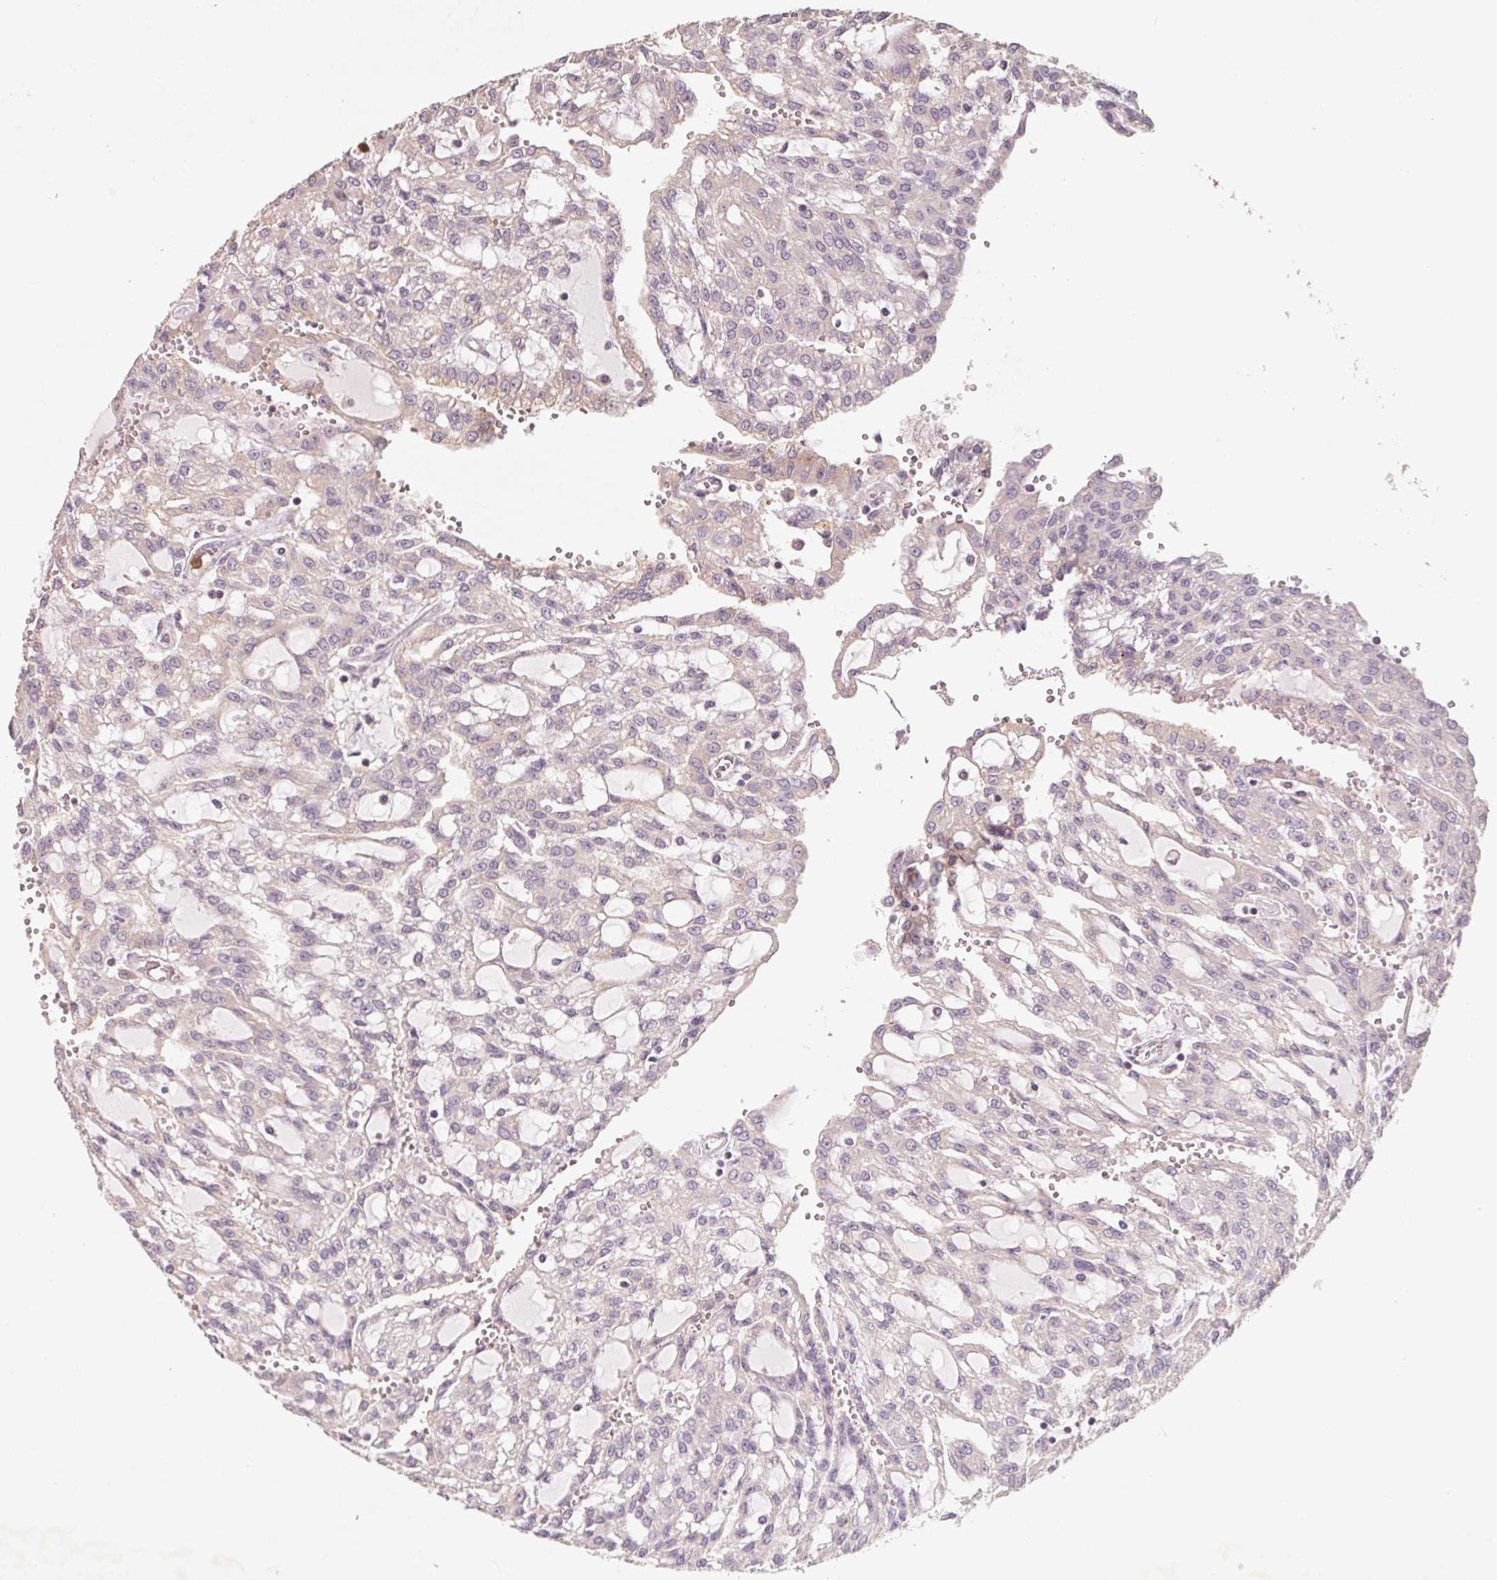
{"staining": {"intensity": "negative", "quantity": "none", "location": "none"}, "tissue": "renal cancer", "cell_type": "Tumor cells", "image_type": "cancer", "snomed": [{"axis": "morphology", "description": "Adenocarcinoma, NOS"}, {"axis": "topography", "description": "Kidney"}], "caption": "This photomicrograph is of renal adenocarcinoma stained with immunohistochemistry (IHC) to label a protein in brown with the nuclei are counter-stained blue. There is no staining in tumor cells. Nuclei are stained in blue.", "gene": "AP1S1", "patient": {"sex": "male", "age": 63}}